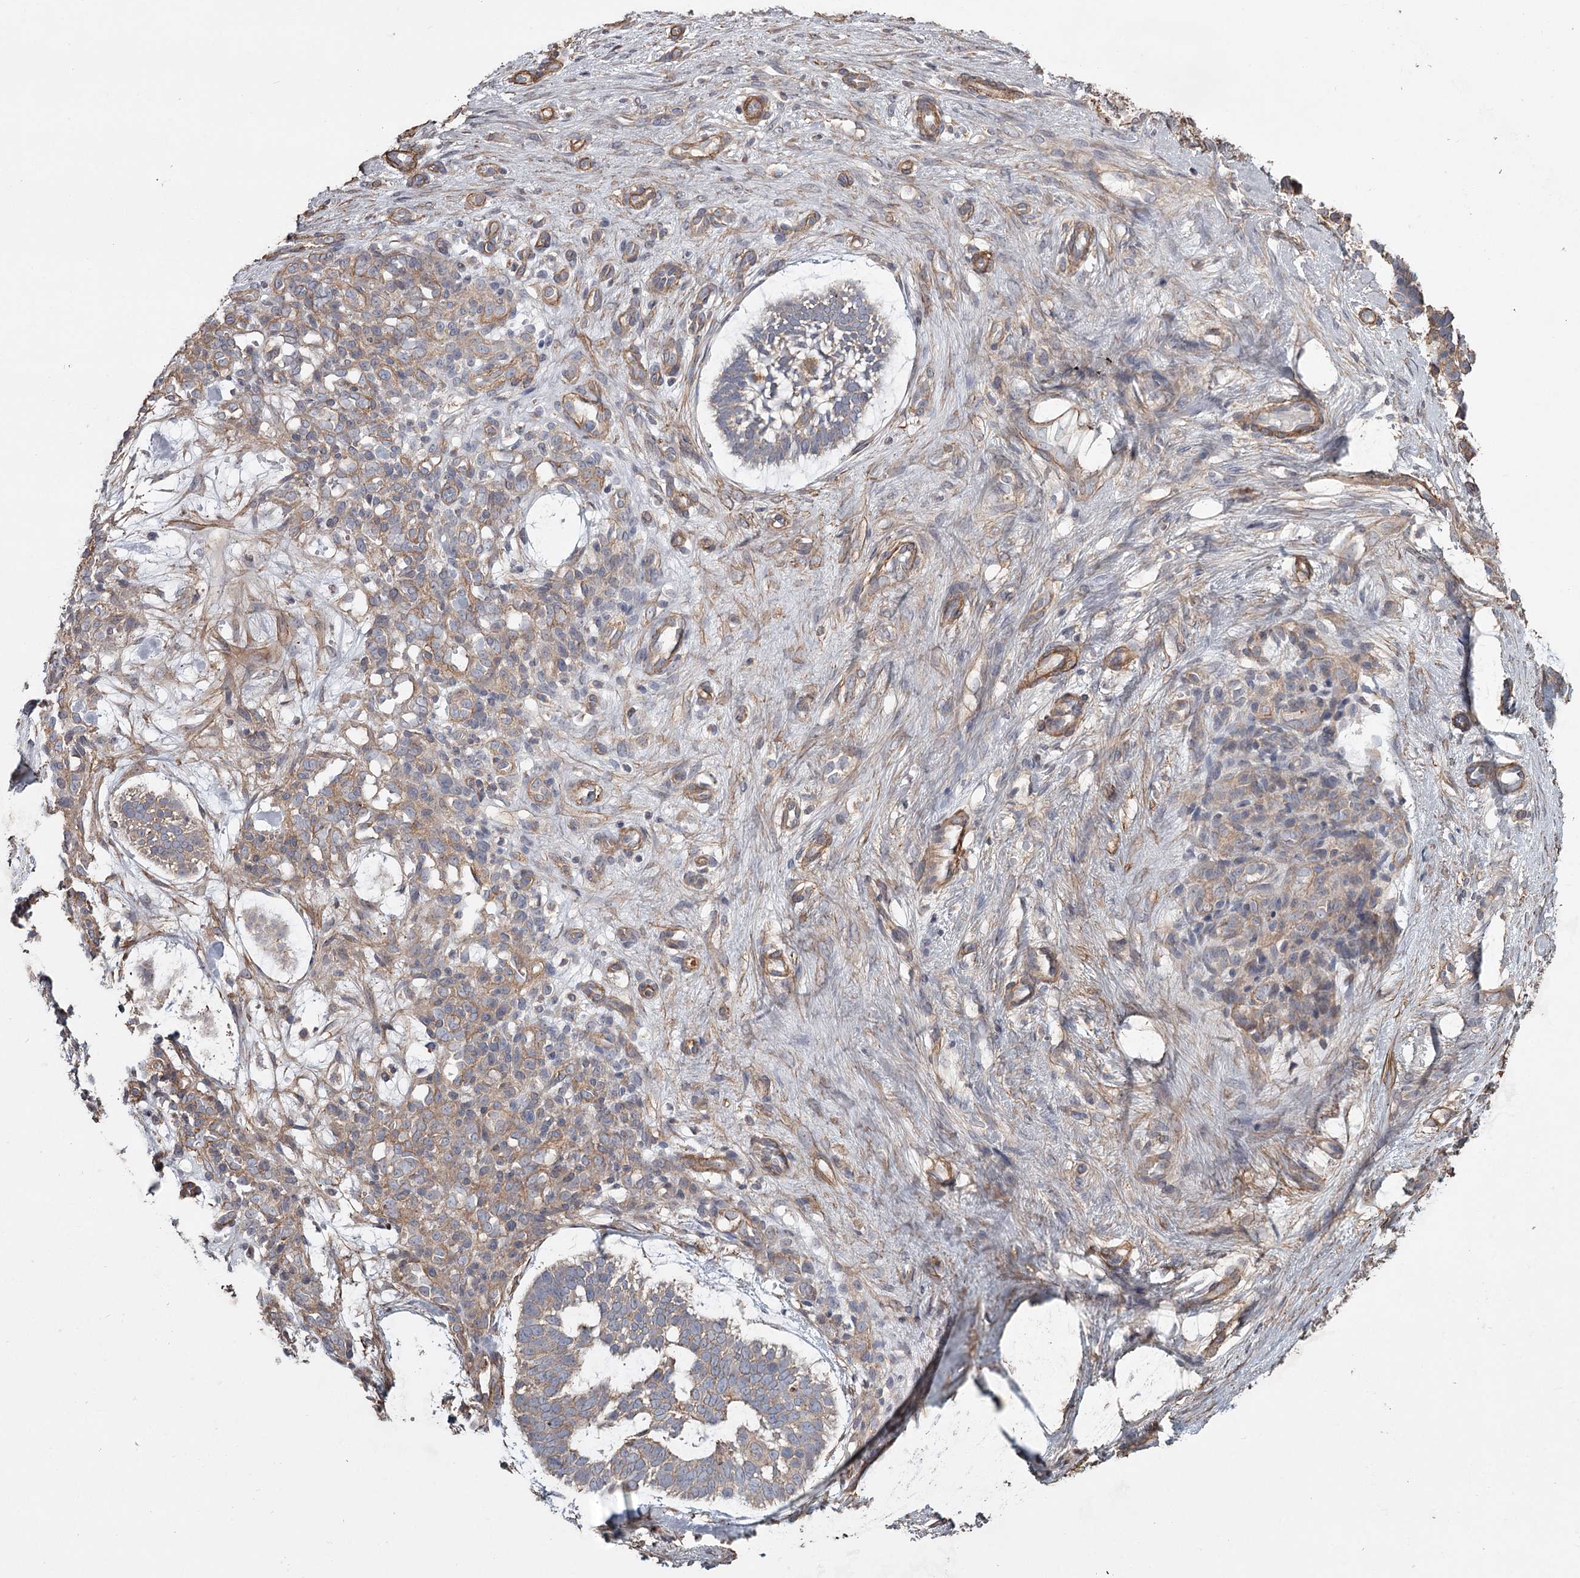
{"staining": {"intensity": "weak", "quantity": "<25%", "location": "cytoplasmic/membranous"}, "tissue": "skin cancer", "cell_type": "Tumor cells", "image_type": "cancer", "snomed": [{"axis": "morphology", "description": "Basal cell carcinoma"}, {"axis": "topography", "description": "Skin"}], "caption": "There is no significant positivity in tumor cells of skin basal cell carcinoma. (Brightfield microscopy of DAB (3,3'-diaminobenzidine) IHC at high magnification).", "gene": "DHRS9", "patient": {"sex": "male", "age": 88}}